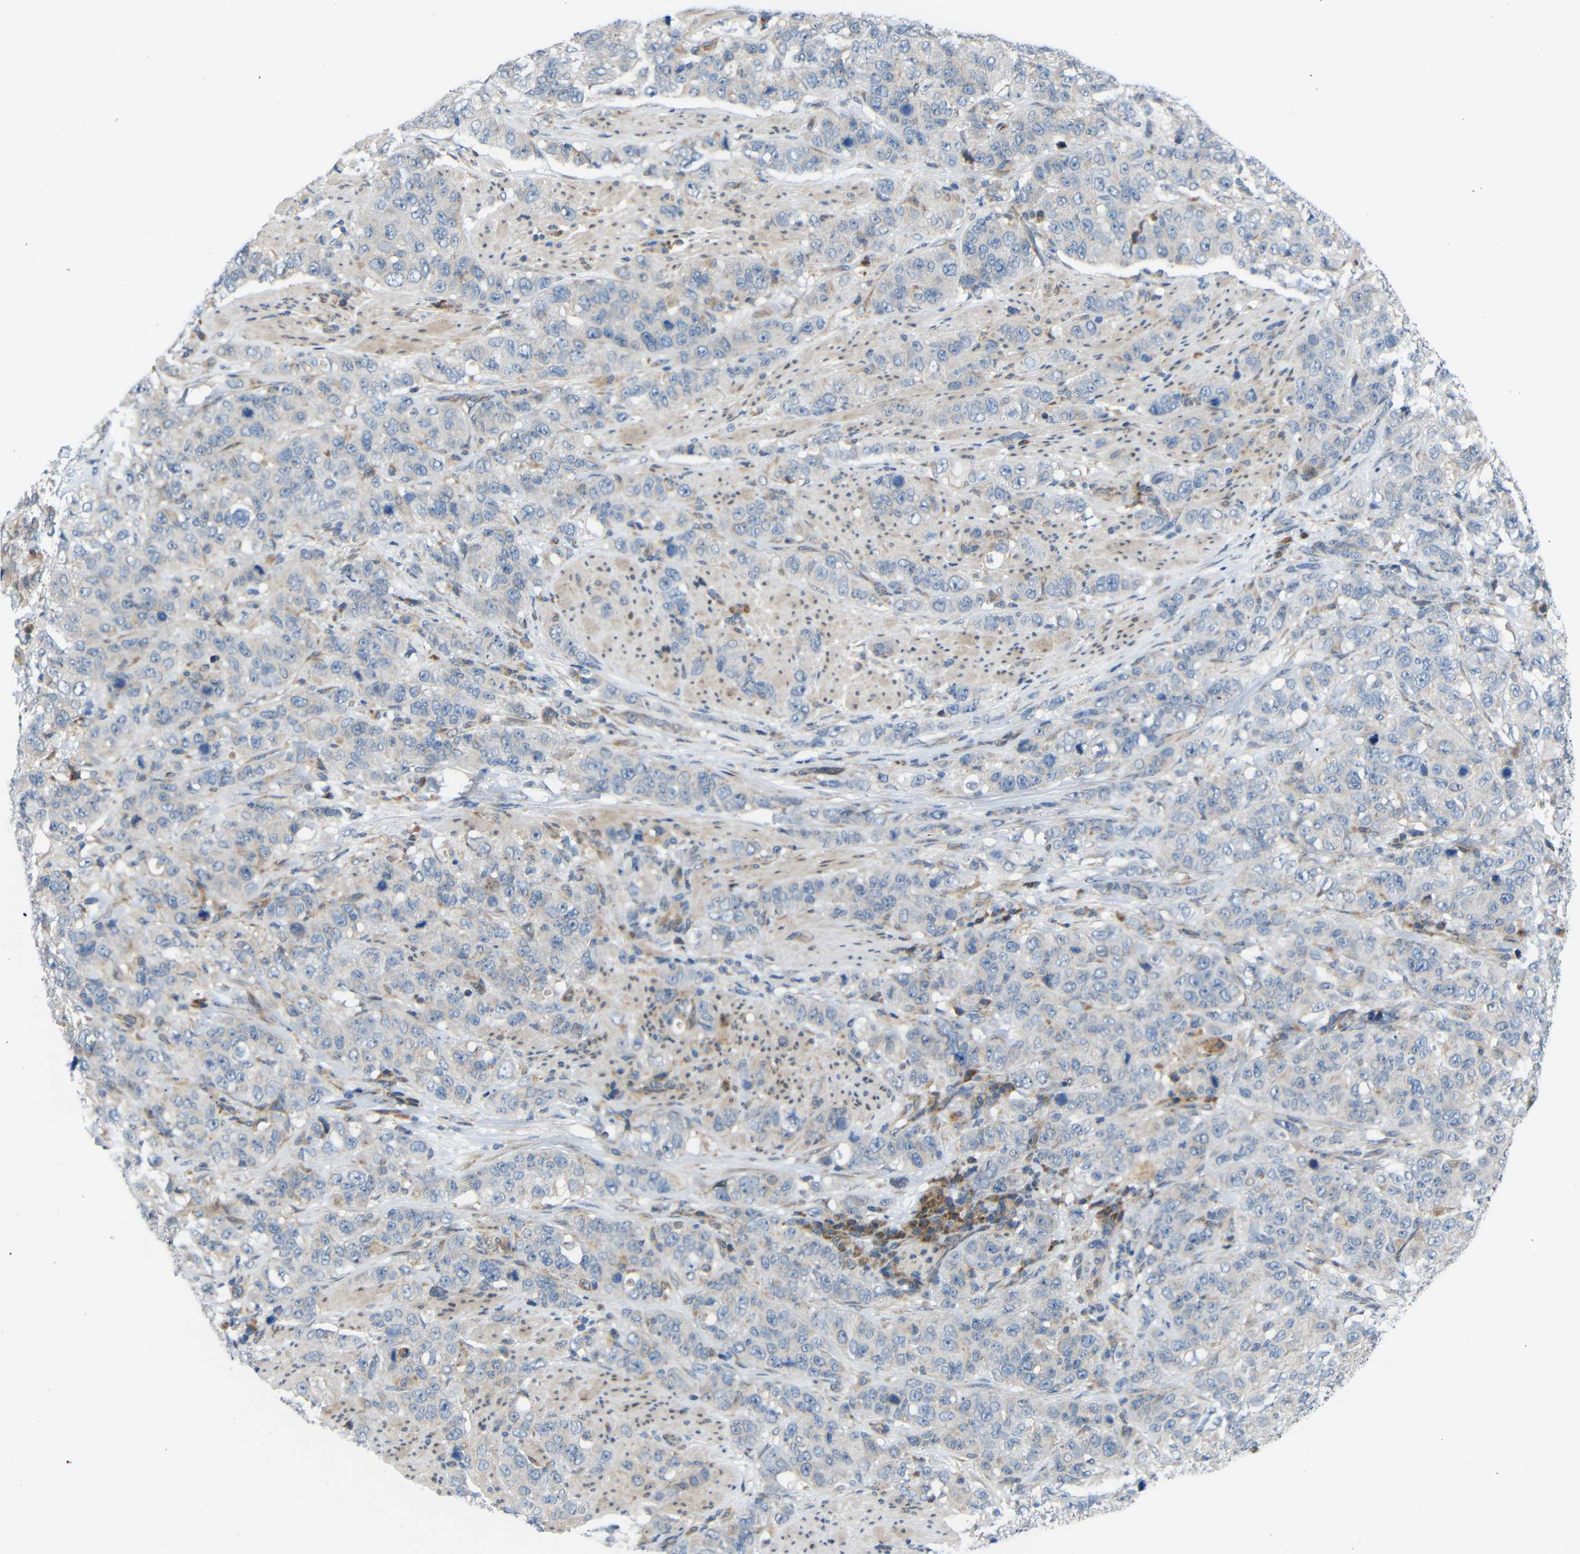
{"staining": {"intensity": "negative", "quantity": "none", "location": "none"}, "tissue": "stomach cancer", "cell_type": "Tumor cells", "image_type": "cancer", "snomed": [{"axis": "morphology", "description": "Adenocarcinoma, NOS"}, {"axis": "topography", "description": "Stomach"}], "caption": "Adenocarcinoma (stomach) was stained to show a protein in brown. There is no significant expression in tumor cells. The staining is performed using DAB (3,3'-diaminobenzidine) brown chromogen with nuclei counter-stained in using hematoxylin.", "gene": "TMEM25", "patient": {"sex": "male", "age": 48}}